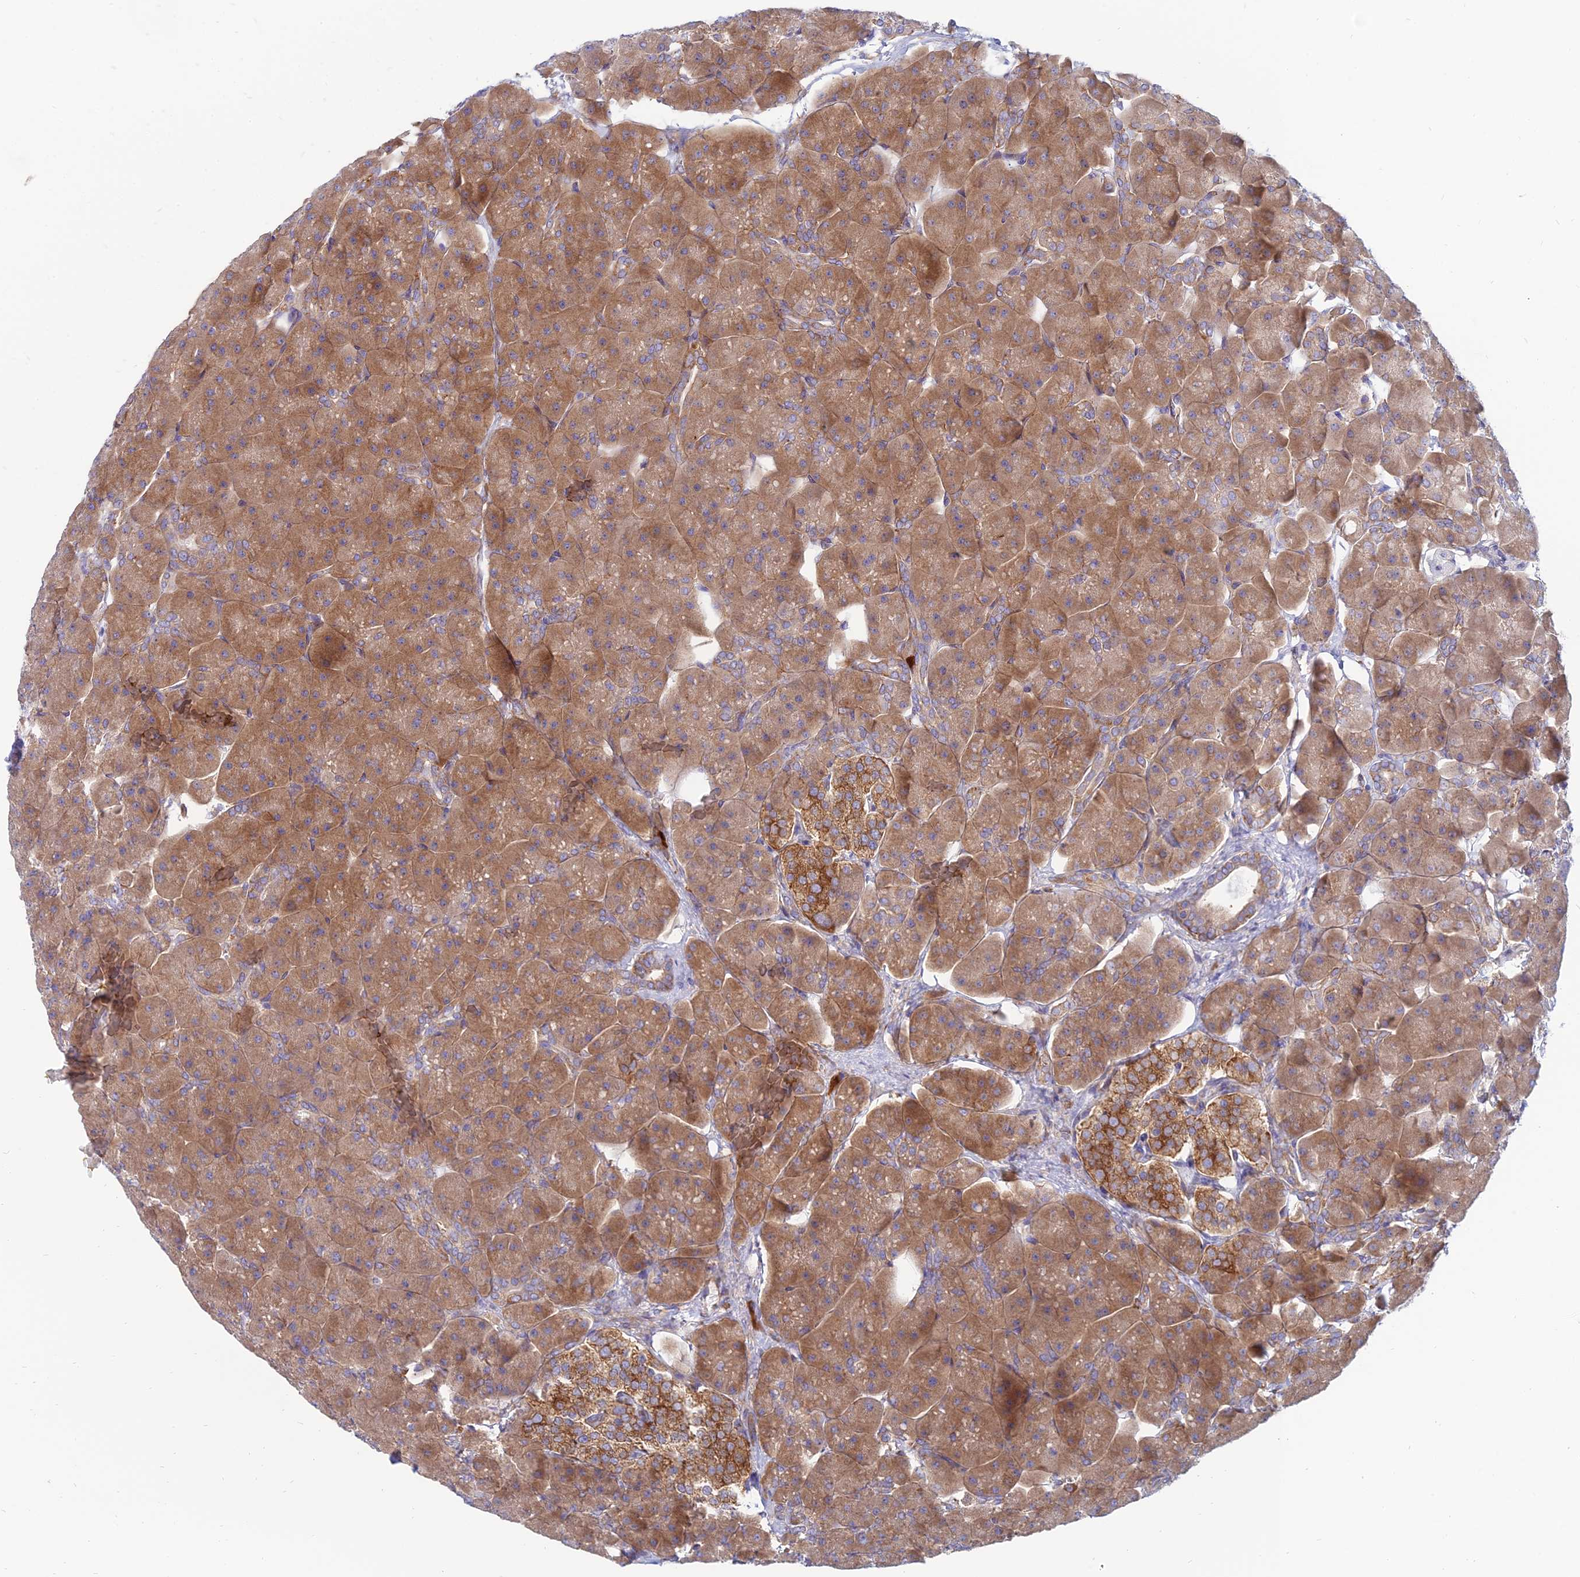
{"staining": {"intensity": "moderate", "quantity": ">75%", "location": "cytoplasmic/membranous"}, "tissue": "pancreas", "cell_type": "Exocrine glandular cells", "image_type": "normal", "snomed": [{"axis": "morphology", "description": "Normal tissue, NOS"}, {"axis": "topography", "description": "Pancreas"}], "caption": "IHC of benign human pancreas exhibits medium levels of moderate cytoplasmic/membranous staining in about >75% of exocrine glandular cells.", "gene": "TXLNA", "patient": {"sex": "male", "age": 66}}